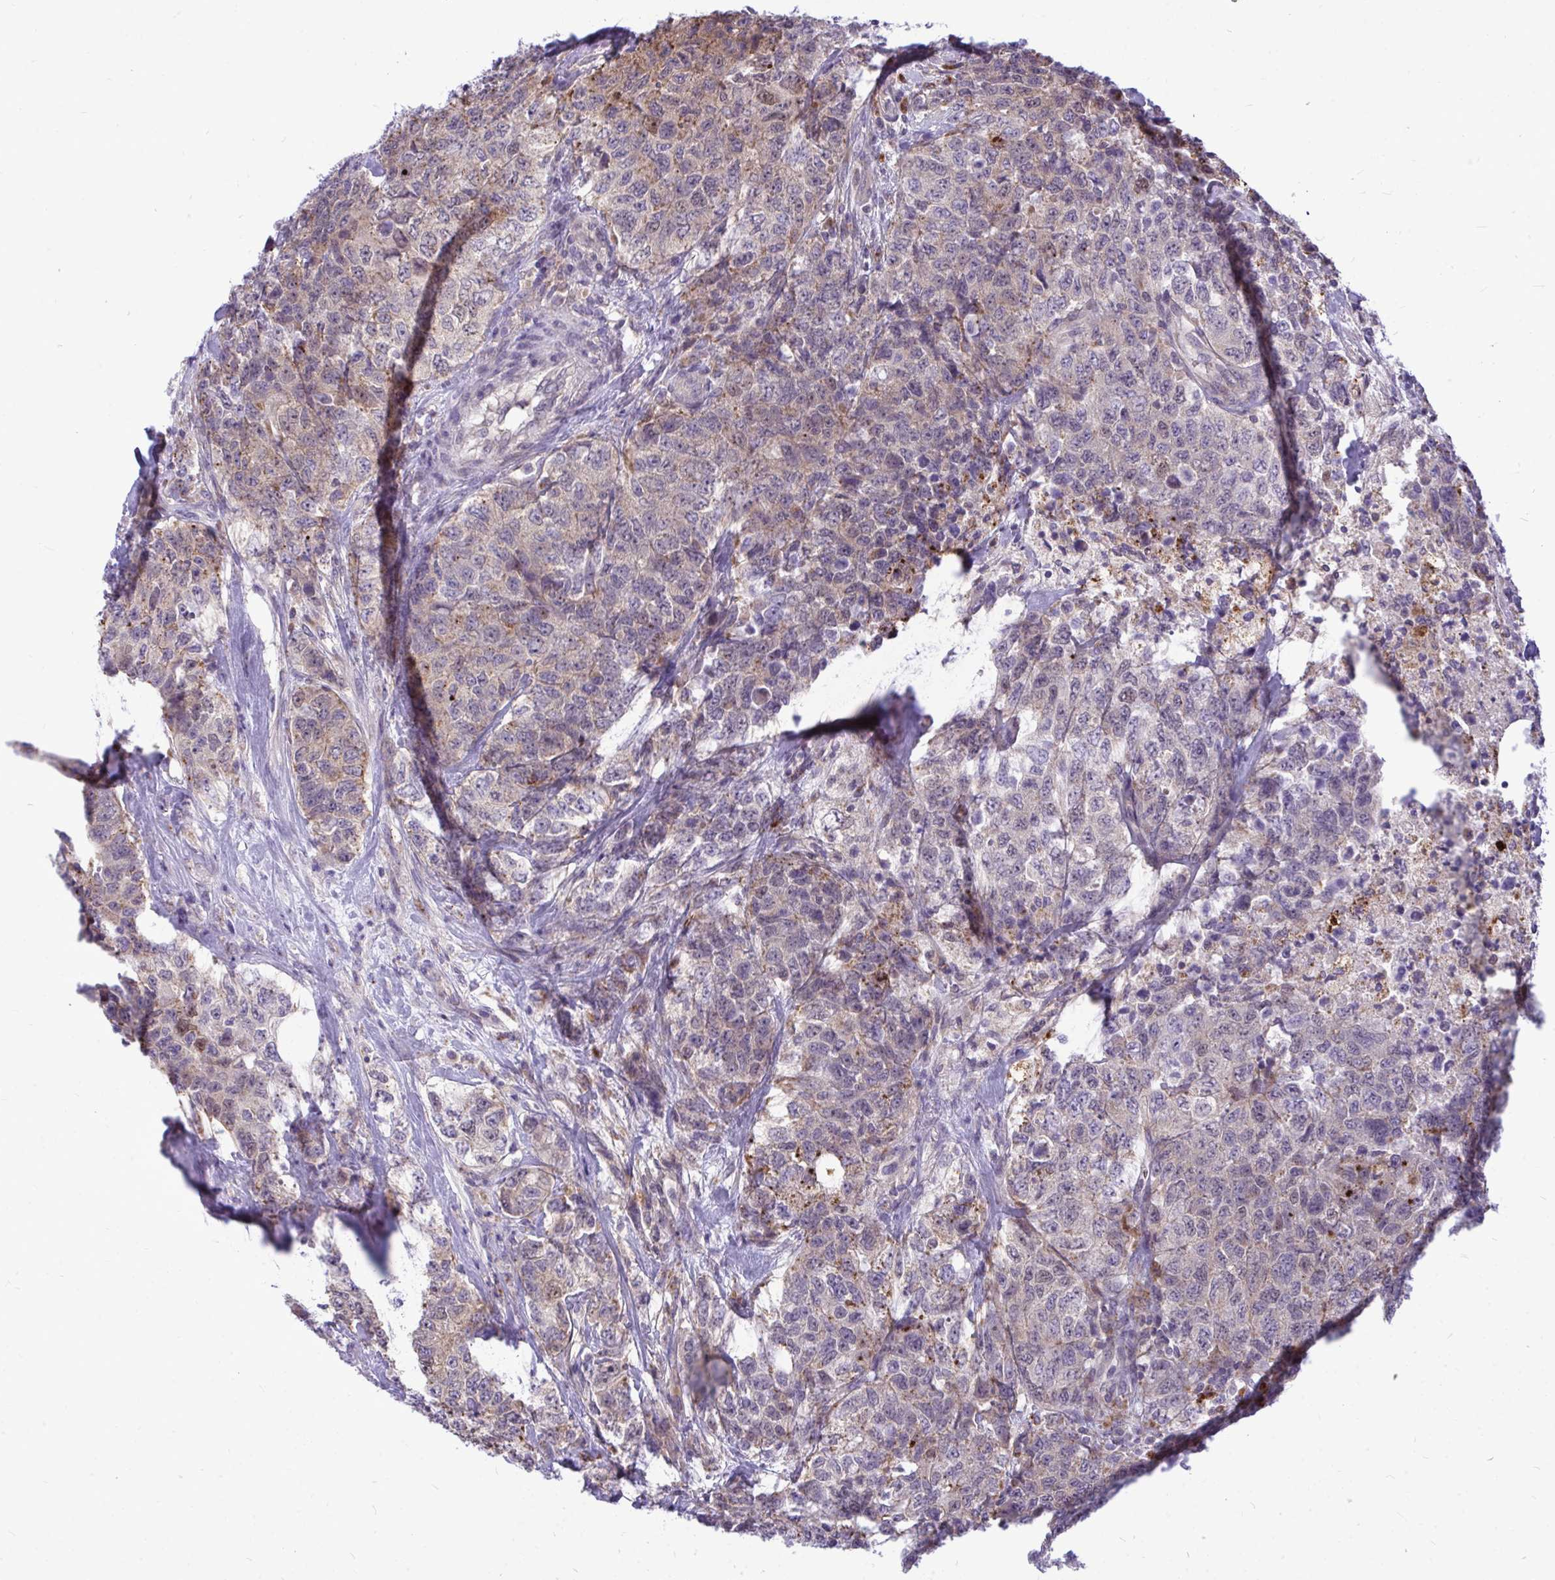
{"staining": {"intensity": "weak", "quantity": "25%-75%", "location": "cytoplasmic/membranous"}, "tissue": "urothelial cancer", "cell_type": "Tumor cells", "image_type": "cancer", "snomed": [{"axis": "morphology", "description": "Urothelial carcinoma, High grade"}, {"axis": "topography", "description": "Urinary bladder"}], "caption": "IHC photomicrograph of neoplastic tissue: urothelial cancer stained using immunohistochemistry shows low levels of weak protein expression localized specifically in the cytoplasmic/membranous of tumor cells, appearing as a cytoplasmic/membranous brown color.", "gene": "ZSCAN25", "patient": {"sex": "female", "age": 78}}